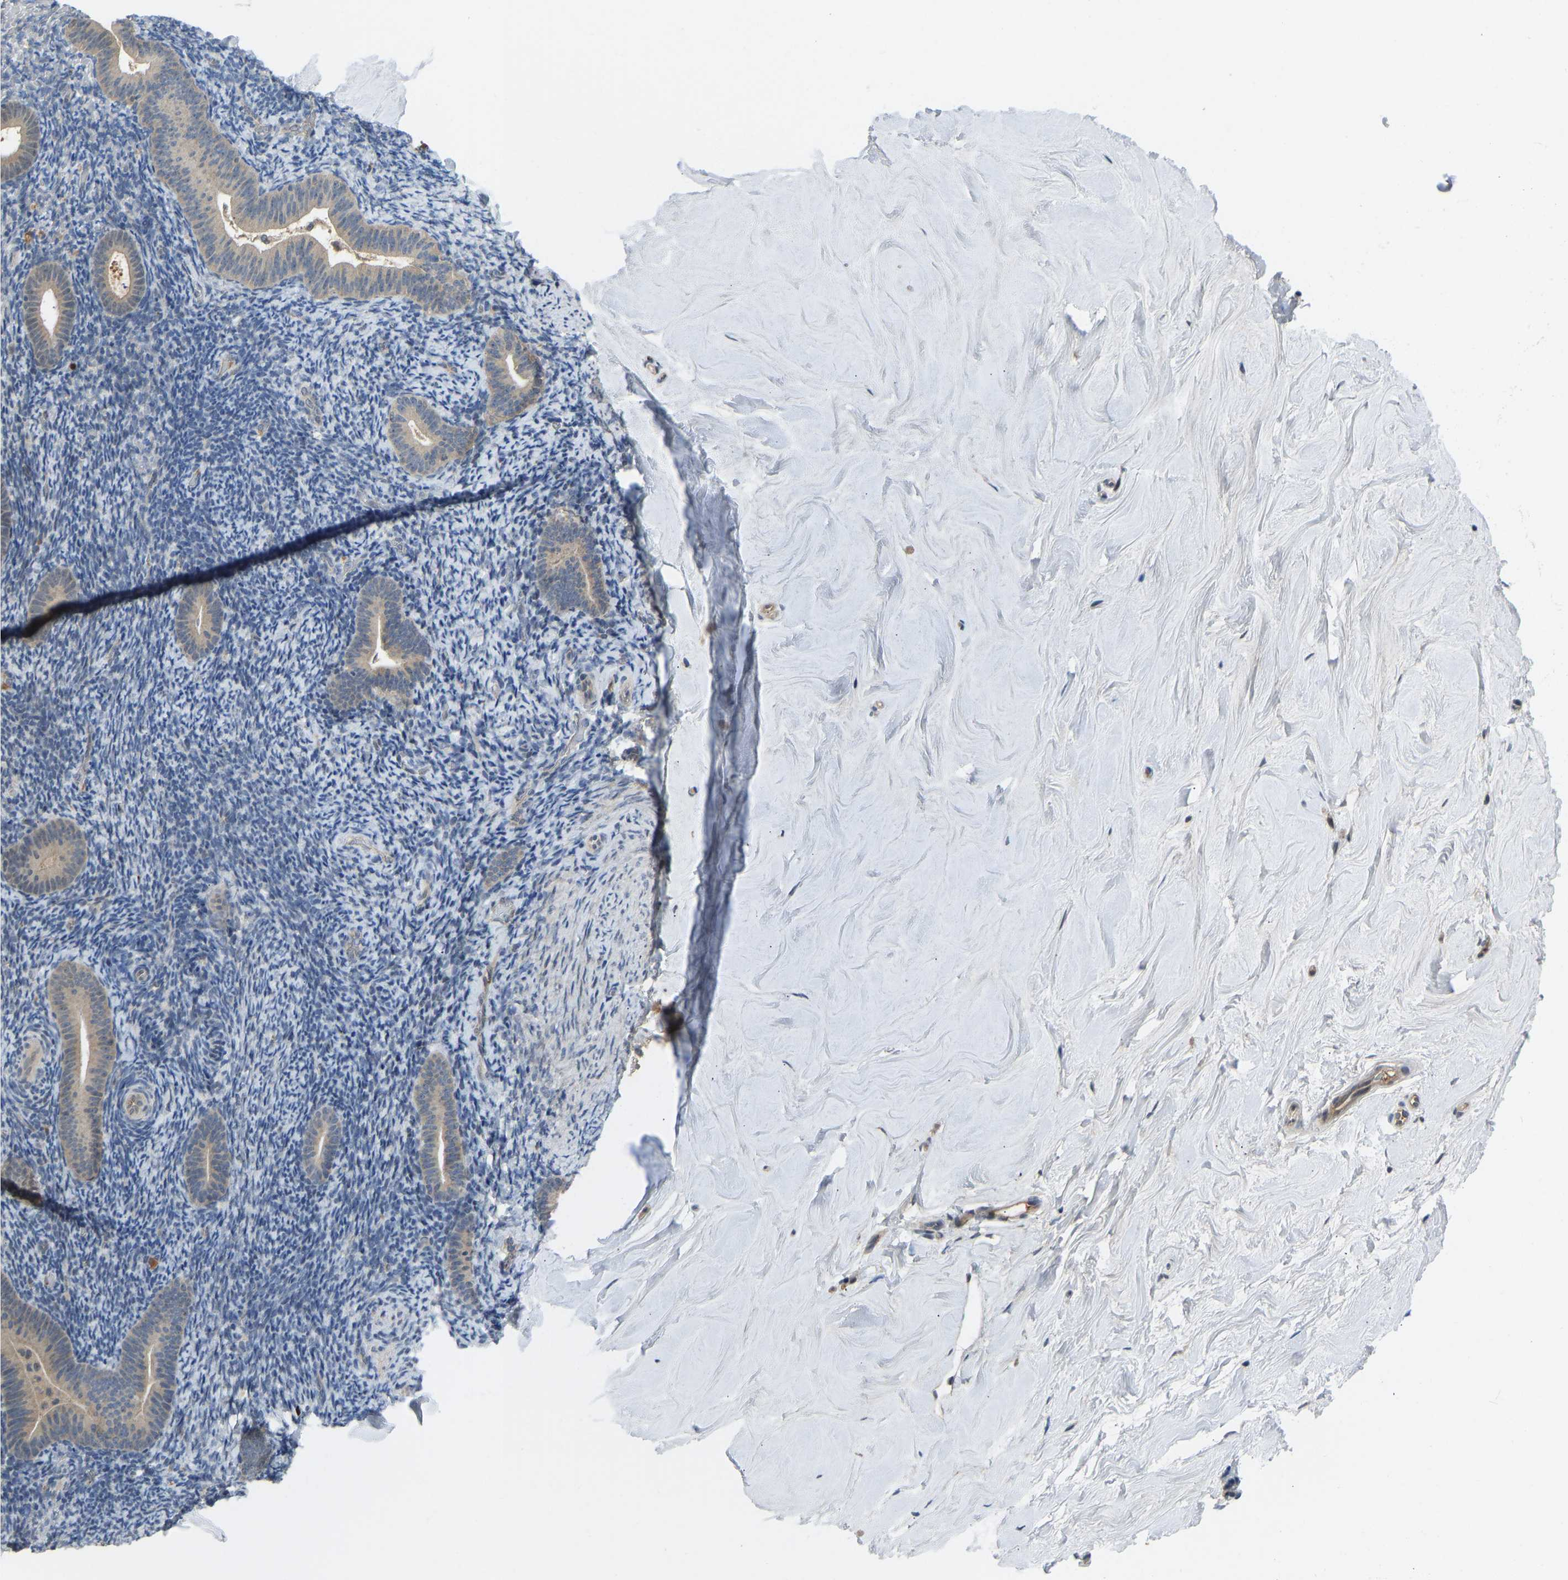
{"staining": {"intensity": "weak", "quantity": "<25%", "location": "cytoplasmic/membranous"}, "tissue": "endometrium", "cell_type": "Cells in endometrial stroma", "image_type": "normal", "snomed": [{"axis": "morphology", "description": "Normal tissue, NOS"}, {"axis": "topography", "description": "Endometrium"}], "caption": "Cells in endometrial stroma show no significant protein staining in benign endometrium. (Brightfield microscopy of DAB immunohistochemistry (IHC) at high magnification).", "gene": "ZNF251", "patient": {"sex": "female", "age": 51}}